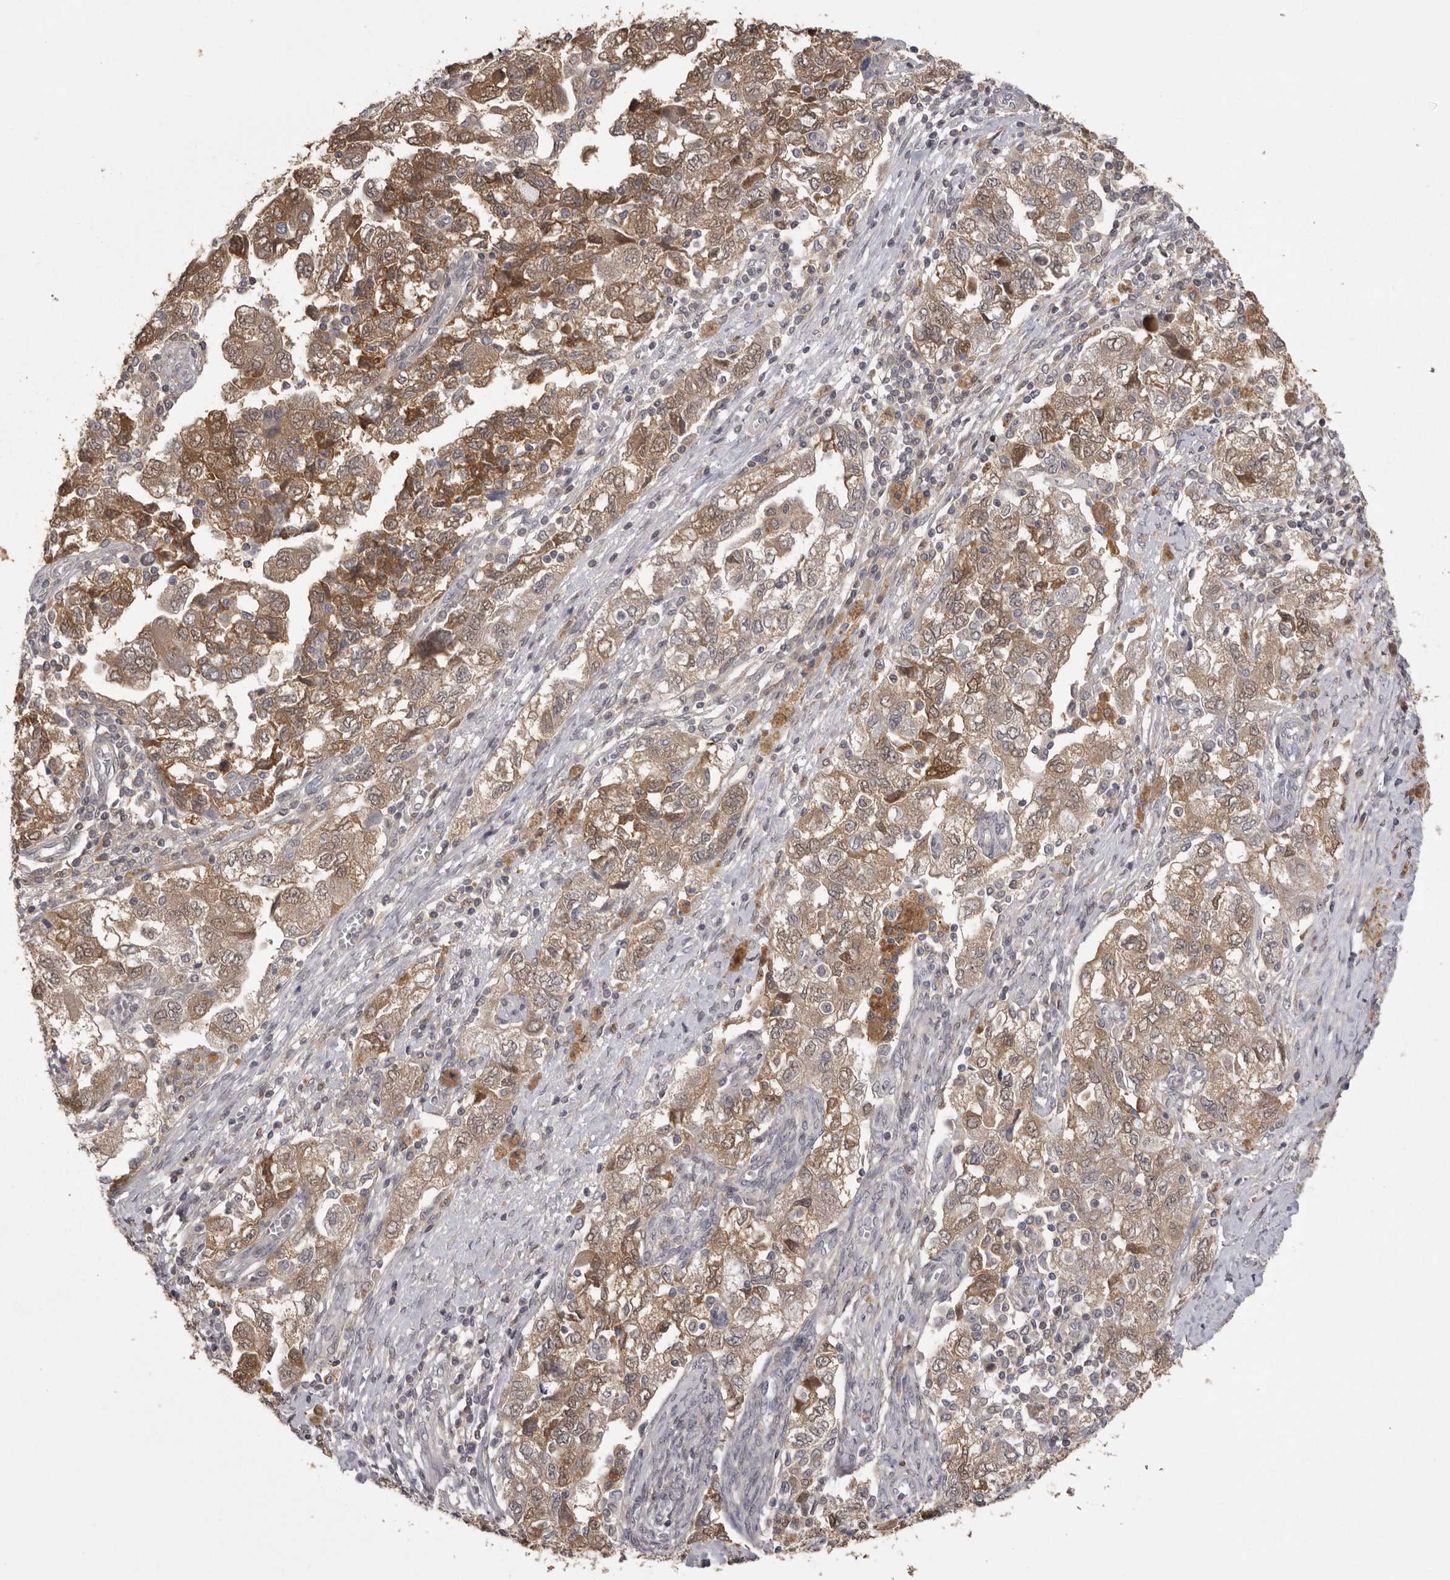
{"staining": {"intensity": "moderate", "quantity": ">75%", "location": "cytoplasmic/membranous"}, "tissue": "ovarian cancer", "cell_type": "Tumor cells", "image_type": "cancer", "snomed": [{"axis": "morphology", "description": "Carcinoma, NOS"}, {"axis": "morphology", "description": "Cystadenocarcinoma, serous, NOS"}, {"axis": "topography", "description": "Ovary"}], "caption": "Human serous cystadenocarcinoma (ovarian) stained with a protein marker exhibits moderate staining in tumor cells.", "gene": "MDH1", "patient": {"sex": "female", "age": 69}}